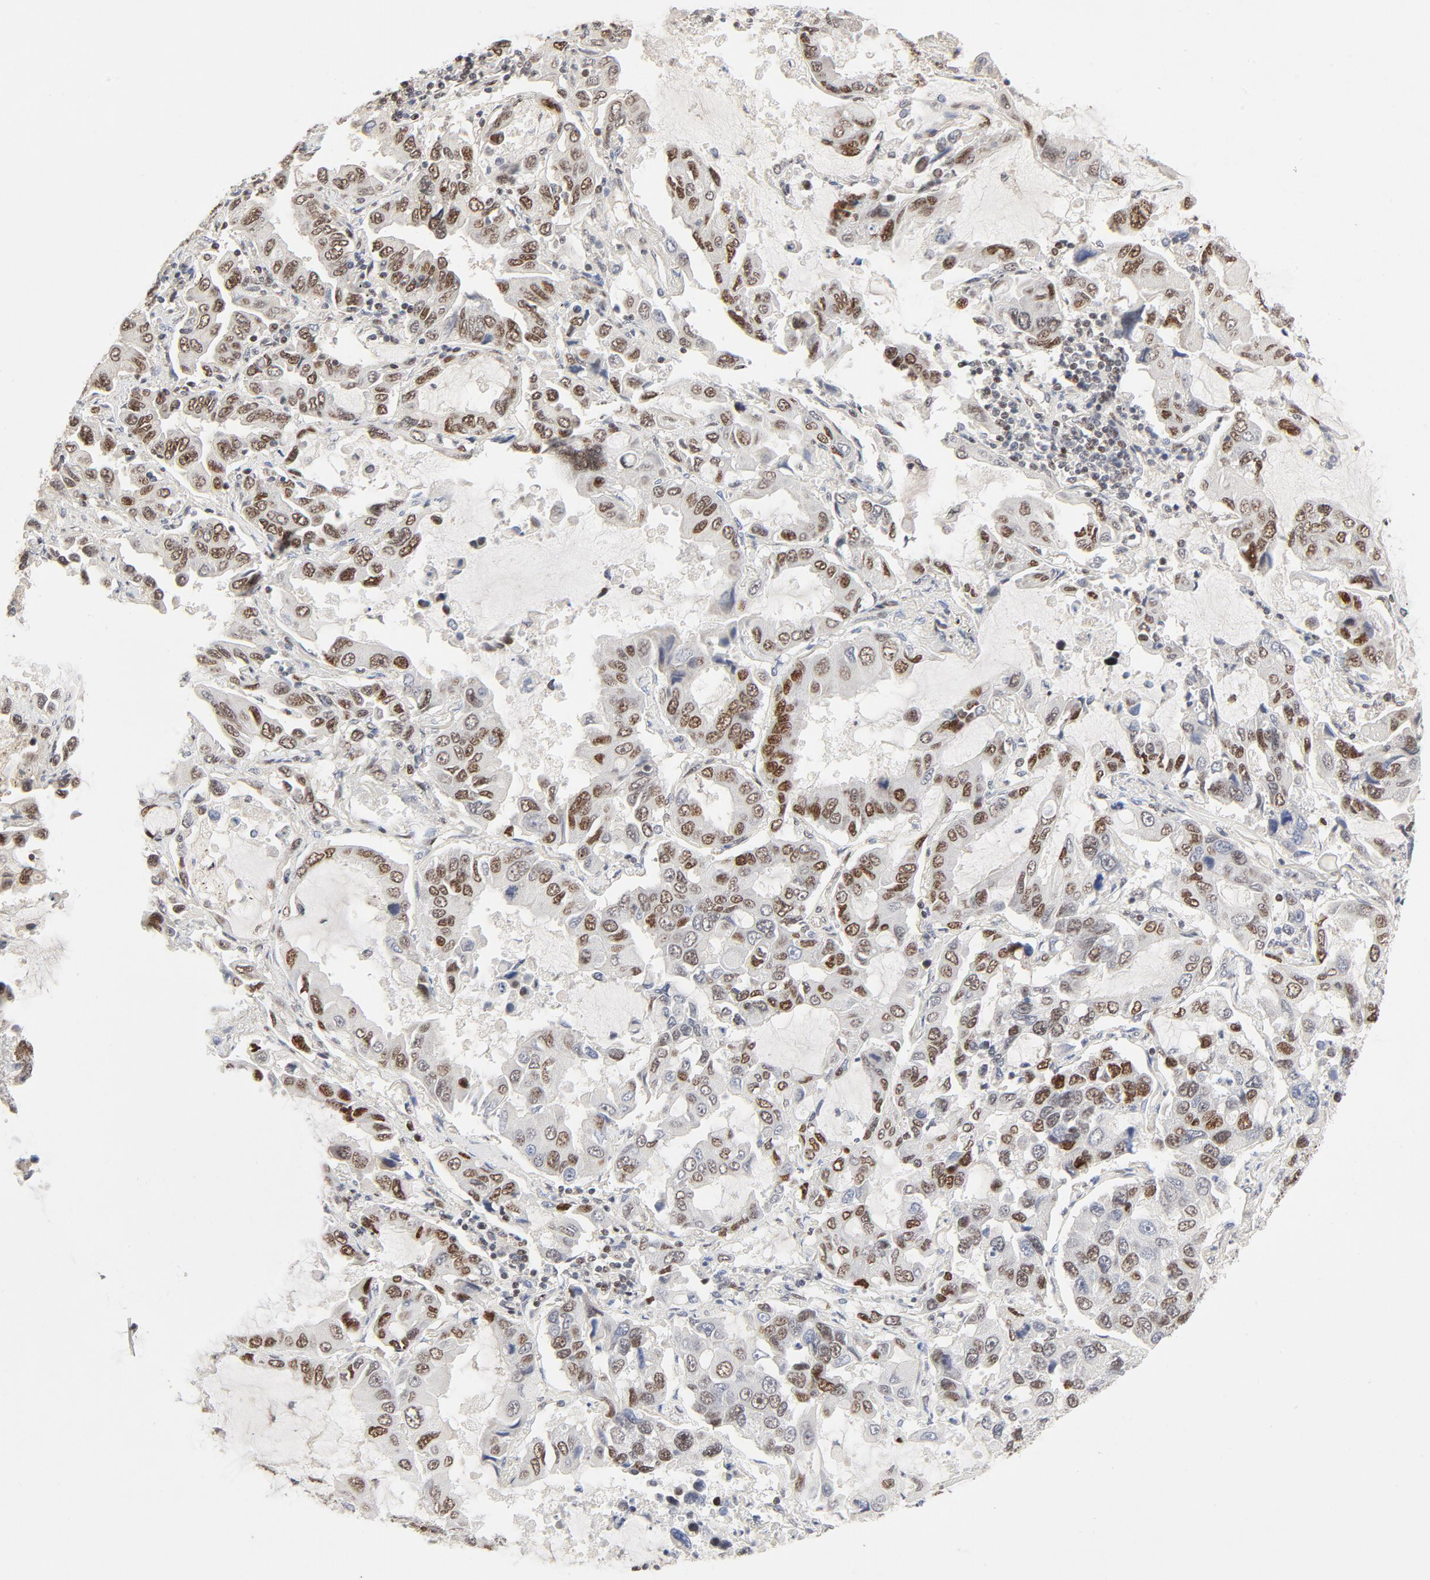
{"staining": {"intensity": "moderate", "quantity": ">75%", "location": "nuclear"}, "tissue": "lung cancer", "cell_type": "Tumor cells", "image_type": "cancer", "snomed": [{"axis": "morphology", "description": "Adenocarcinoma, NOS"}, {"axis": "topography", "description": "Lung"}], "caption": "The image demonstrates staining of lung cancer (adenocarcinoma), revealing moderate nuclear protein expression (brown color) within tumor cells. (Stains: DAB in brown, nuclei in blue, Microscopy: brightfield microscopy at high magnification).", "gene": "GTF2I", "patient": {"sex": "male", "age": 64}}